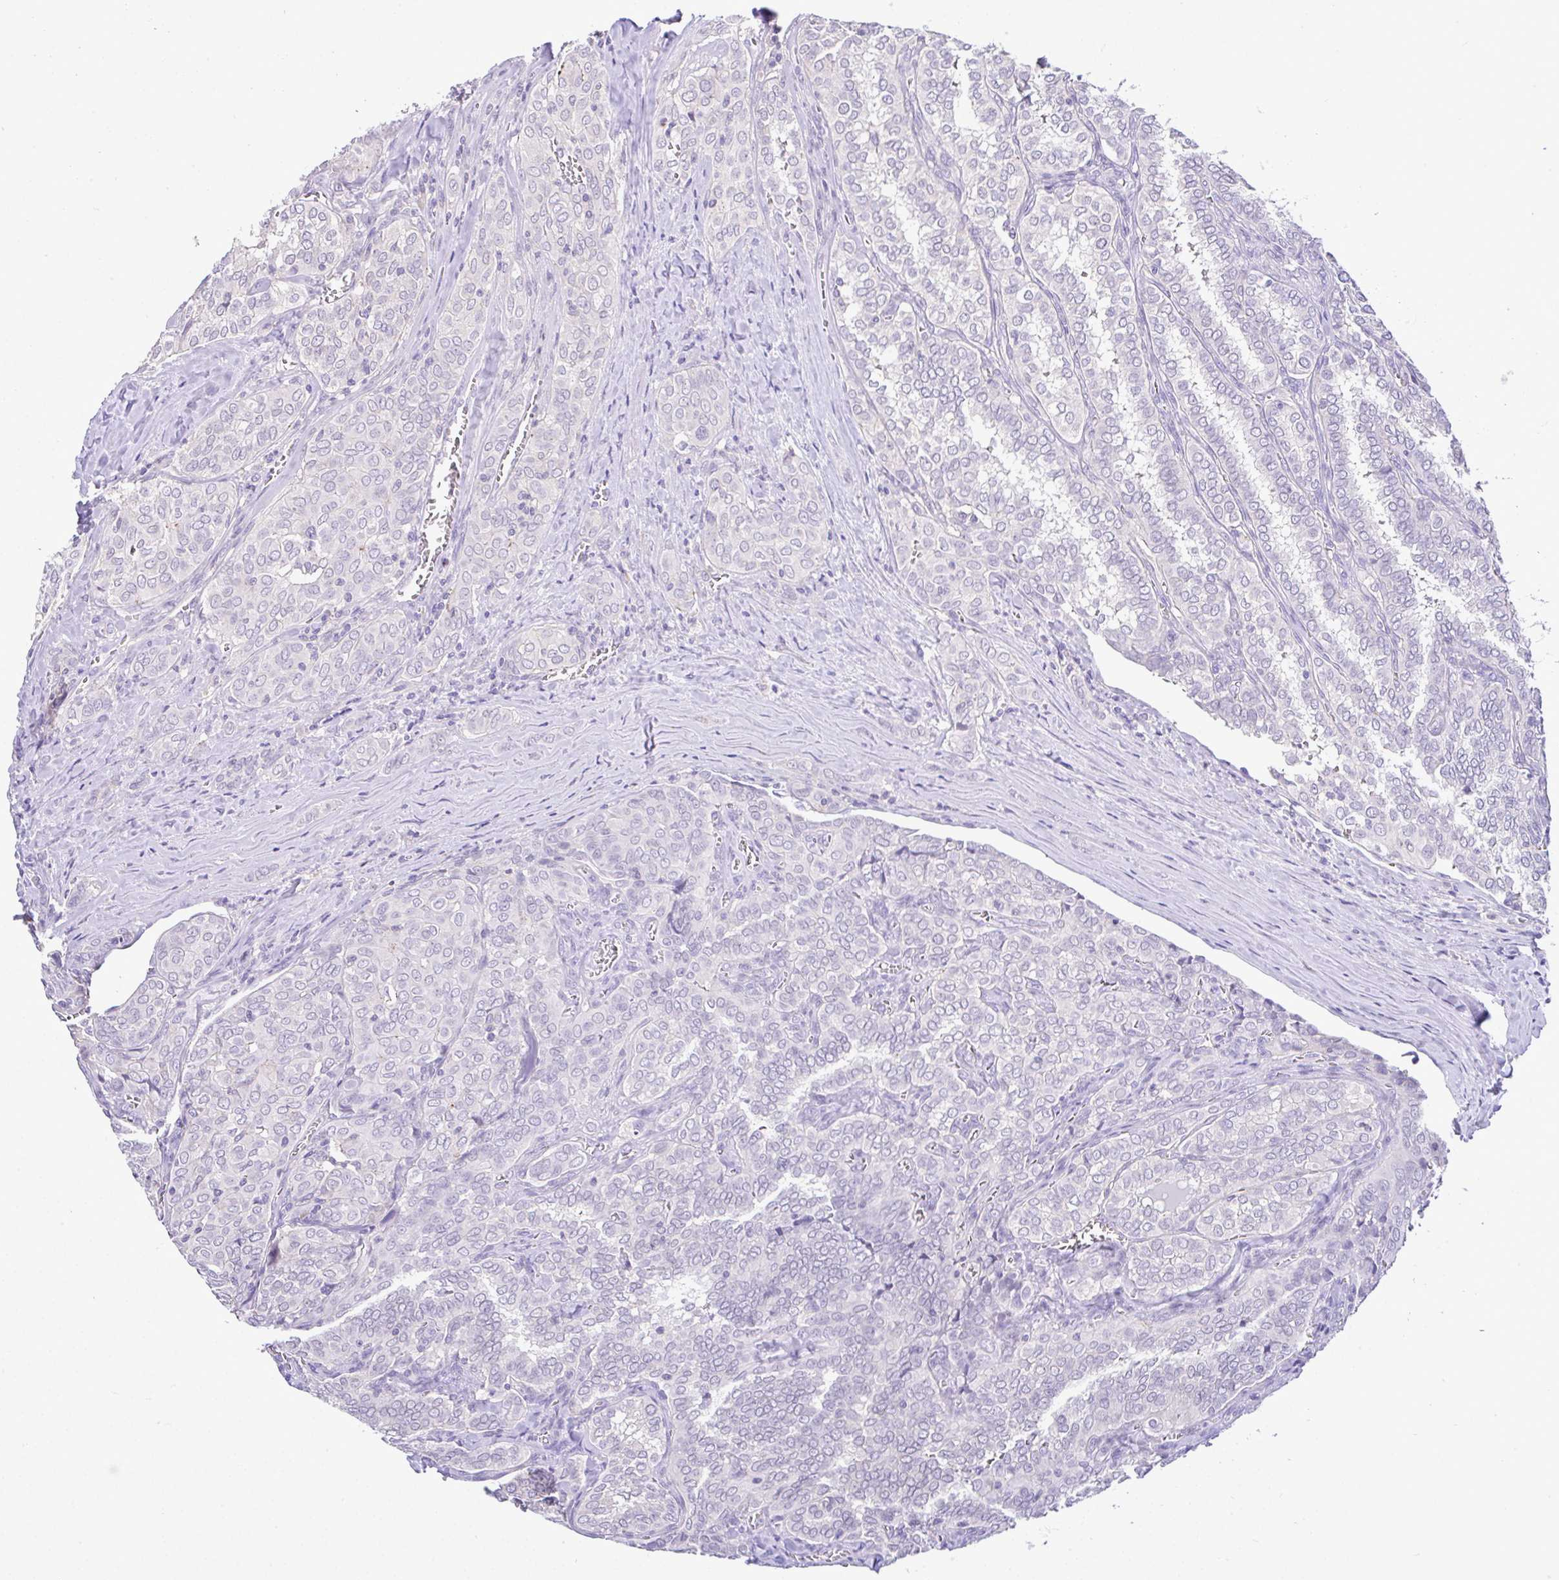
{"staining": {"intensity": "negative", "quantity": "none", "location": "none"}, "tissue": "thyroid cancer", "cell_type": "Tumor cells", "image_type": "cancer", "snomed": [{"axis": "morphology", "description": "Papillary adenocarcinoma, NOS"}, {"axis": "topography", "description": "Thyroid gland"}], "caption": "This is an immunohistochemistry (IHC) micrograph of human papillary adenocarcinoma (thyroid). There is no expression in tumor cells.", "gene": "CTU1", "patient": {"sex": "female", "age": 30}}